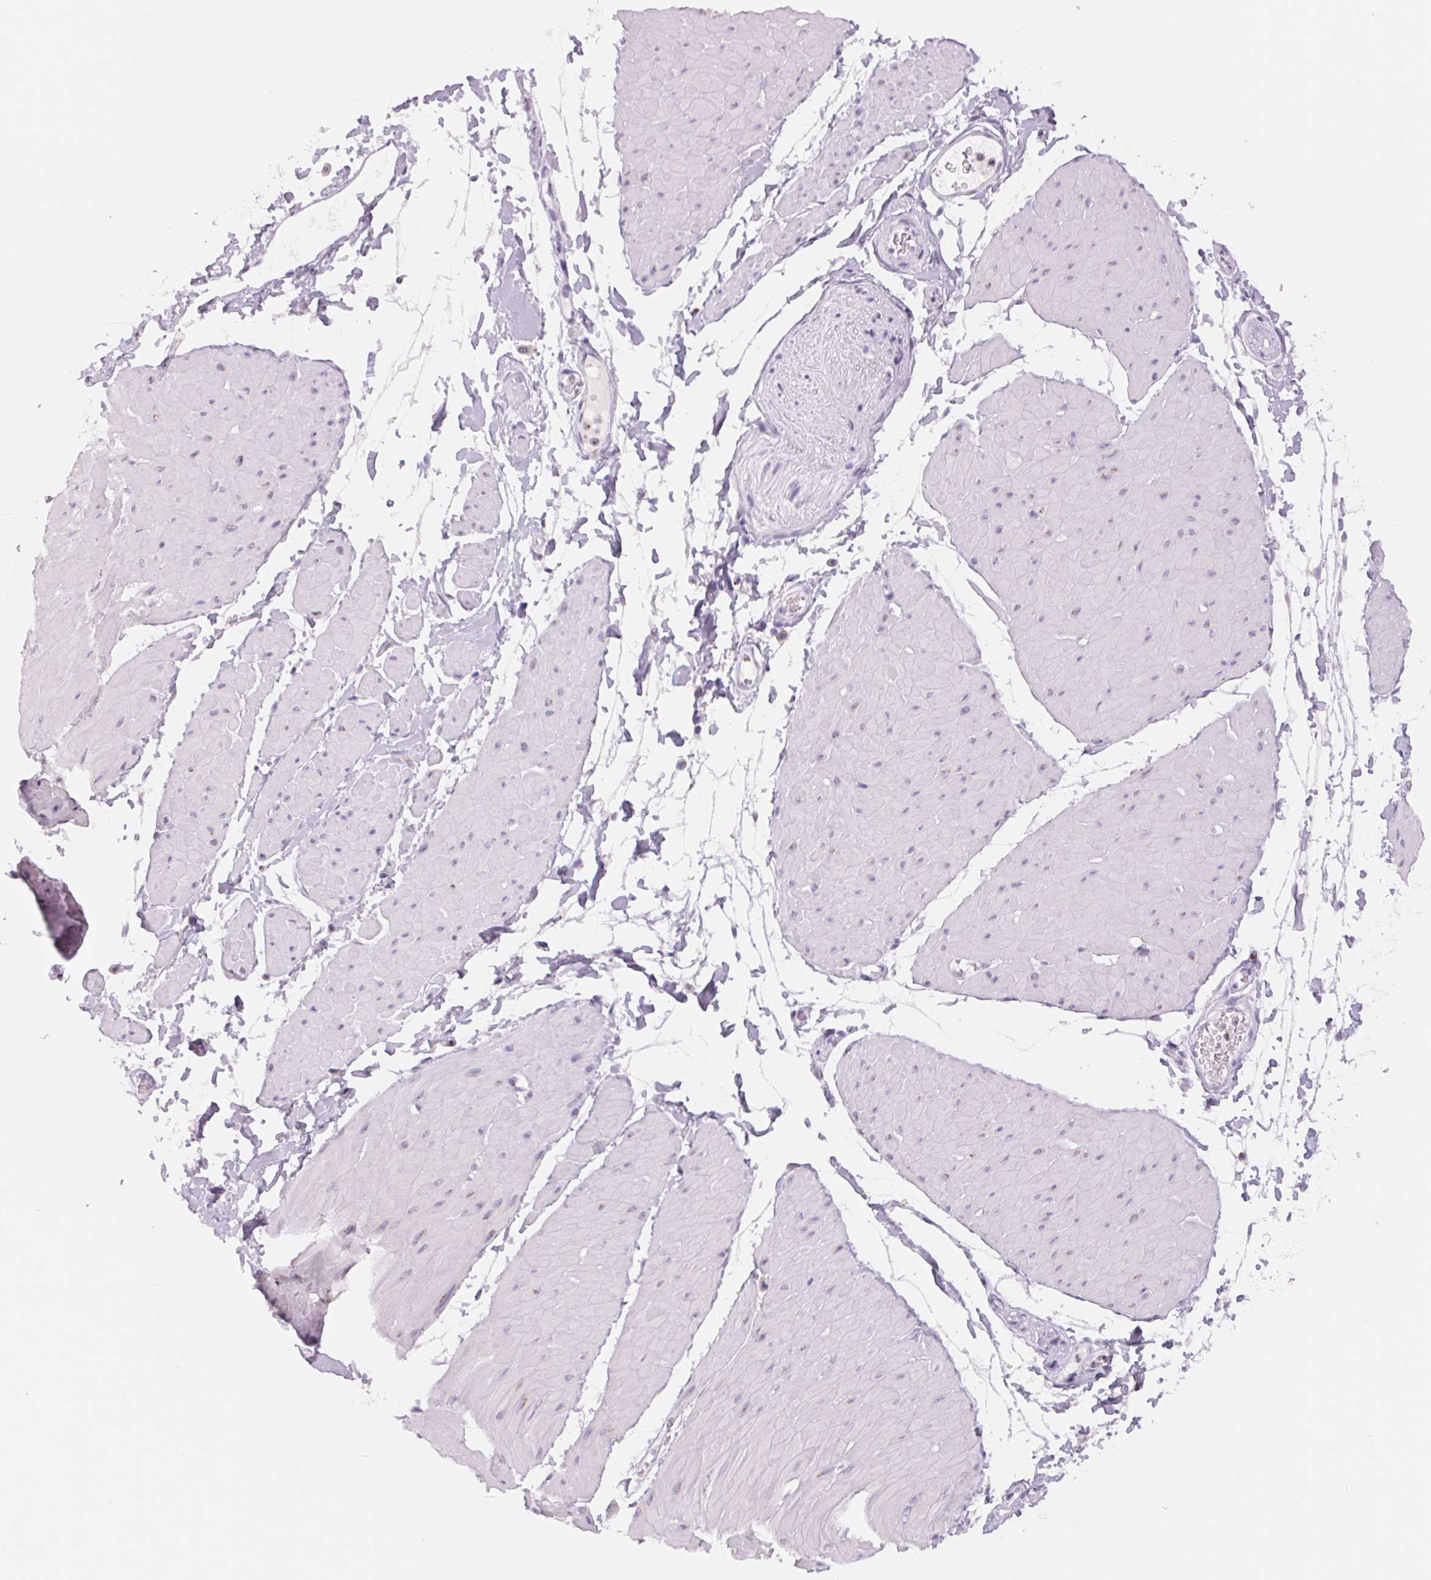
{"staining": {"intensity": "negative", "quantity": "none", "location": "none"}, "tissue": "adipose tissue", "cell_type": "Adipocytes", "image_type": "normal", "snomed": [{"axis": "morphology", "description": "Normal tissue, NOS"}, {"axis": "topography", "description": "Smooth muscle"}, {"axis": "topography", "description": "Peripheral nerve tissue"}], "caption": "An image of adipose tissue stained for a protein displays no brown staining in adipocytes.", "gene": "GALNT7", "patient": {"sex": "male", "age": 58}}